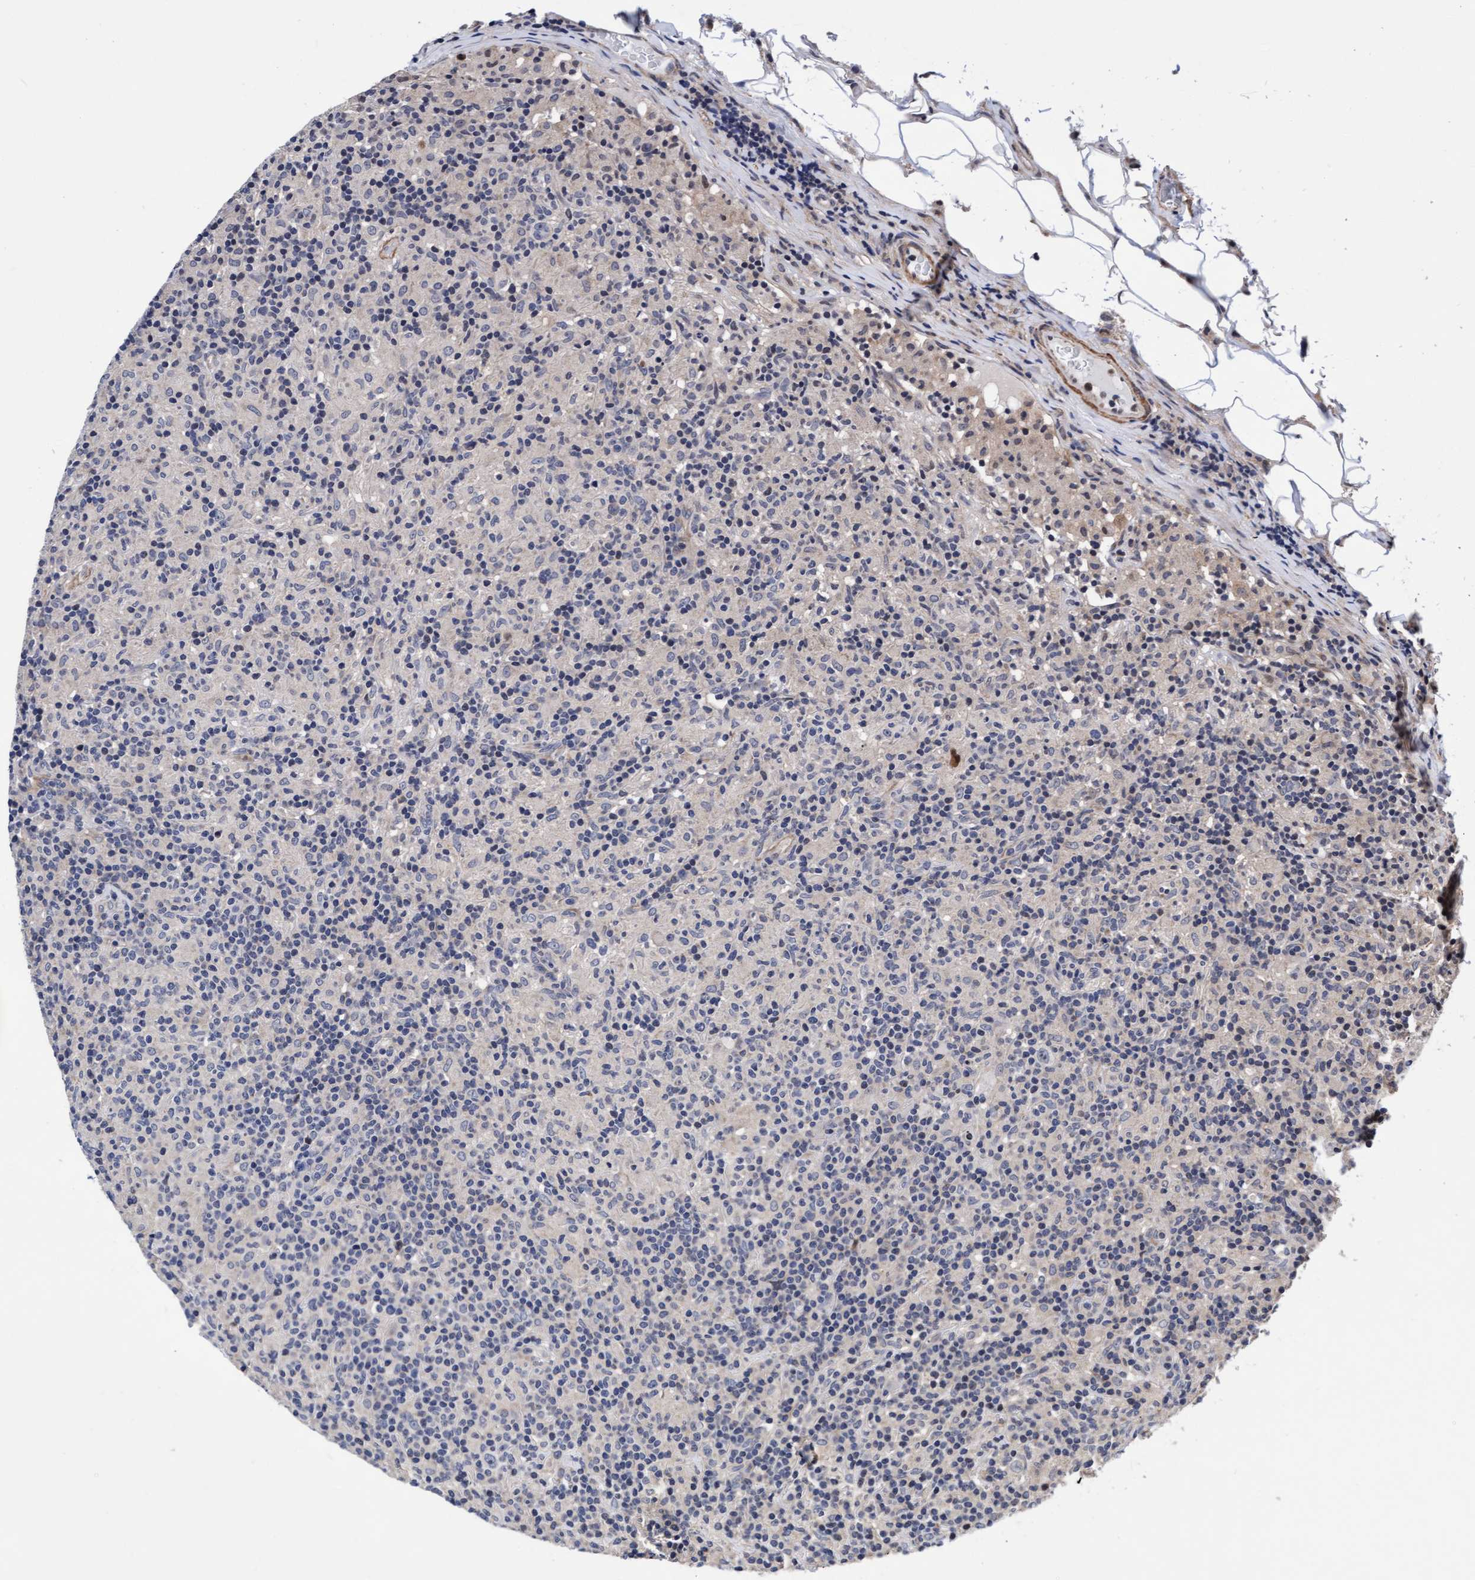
{"staining": {"intensity": "negative", "quantity": "none", "location": "none"}, "tissue": "lymphoma", "cell_type": "Tumor cells", "image_type": "cancer", "snomed": [{"axis": "morphology", "description": "Hodgkin's disease, NOS"}, {"axis": "topography", "description": "Lymph node"}], "caption": "Immunohistochemistry (IHC) of human Hodgkin's disease shows no positivity in tumor cells.", "gene": "EFCAB13", "patient": {"sex": "male", "age": 70}}